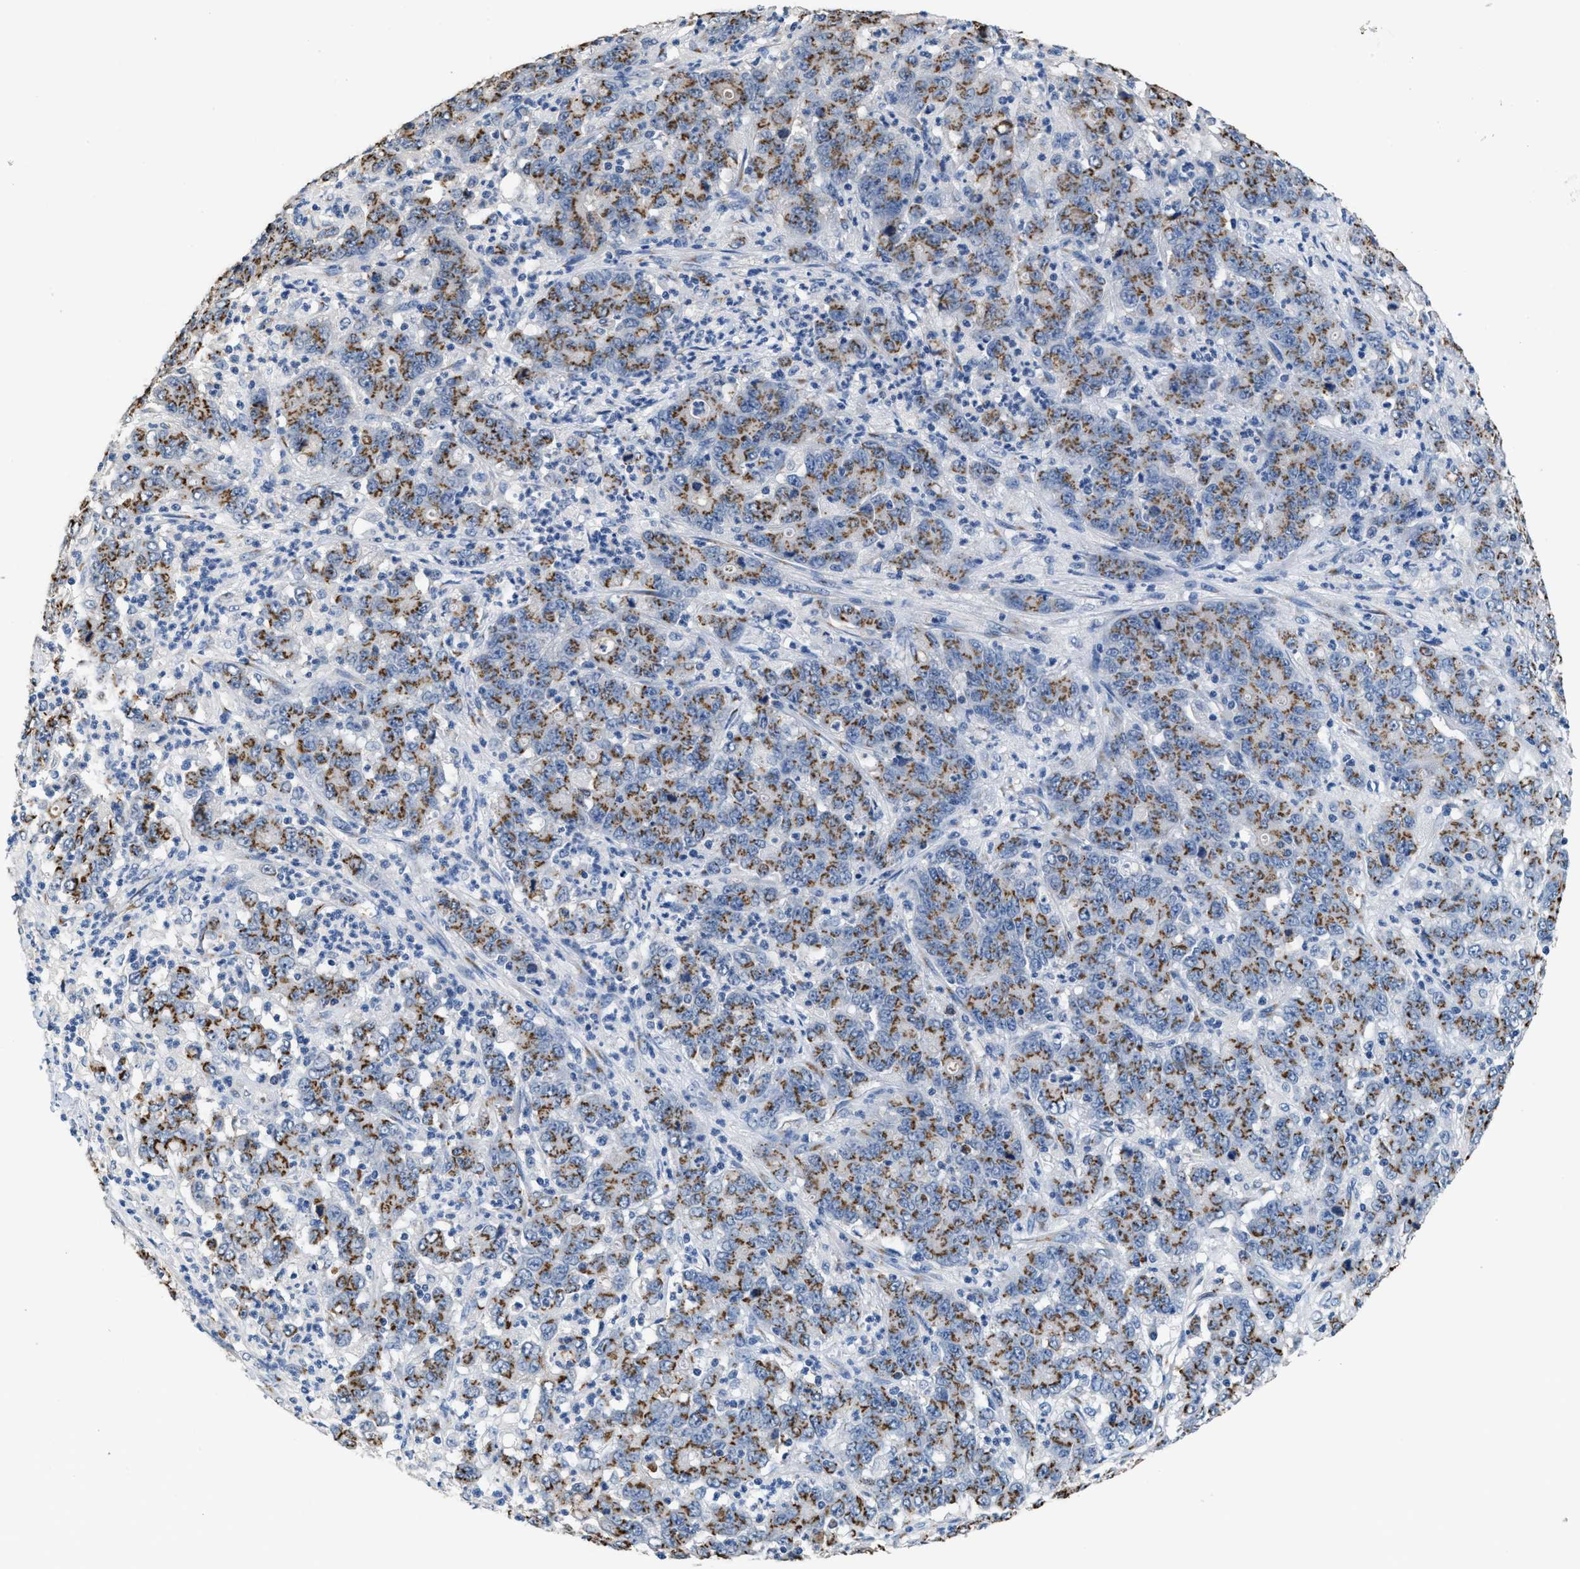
{"staining": {"intensity": "strong", "quantity": ">75%", "location": "cytoplasmic/membranous"}, "tissue": "stomach cancer", "cell_type": "Tumor cells", "image_type": "cancer", "snomed": [{"axis": "morphology", "description": "Adenocarcinoma, NOS"}, {"axis": "topography", "description": "Stomach, lower"}], "caption": "Protein expression analysis of human adenocarcinoma (stomach) reveals strong cytoplasmic/membranous positivity in about >75% of tumor cells. The staining was performed using DAB, with brown indicating positive protein expression. Nuclei are stained blue with hematoxylin.", "gene": "GOLM1", "patient": {"sex": "female", "age": 71}}